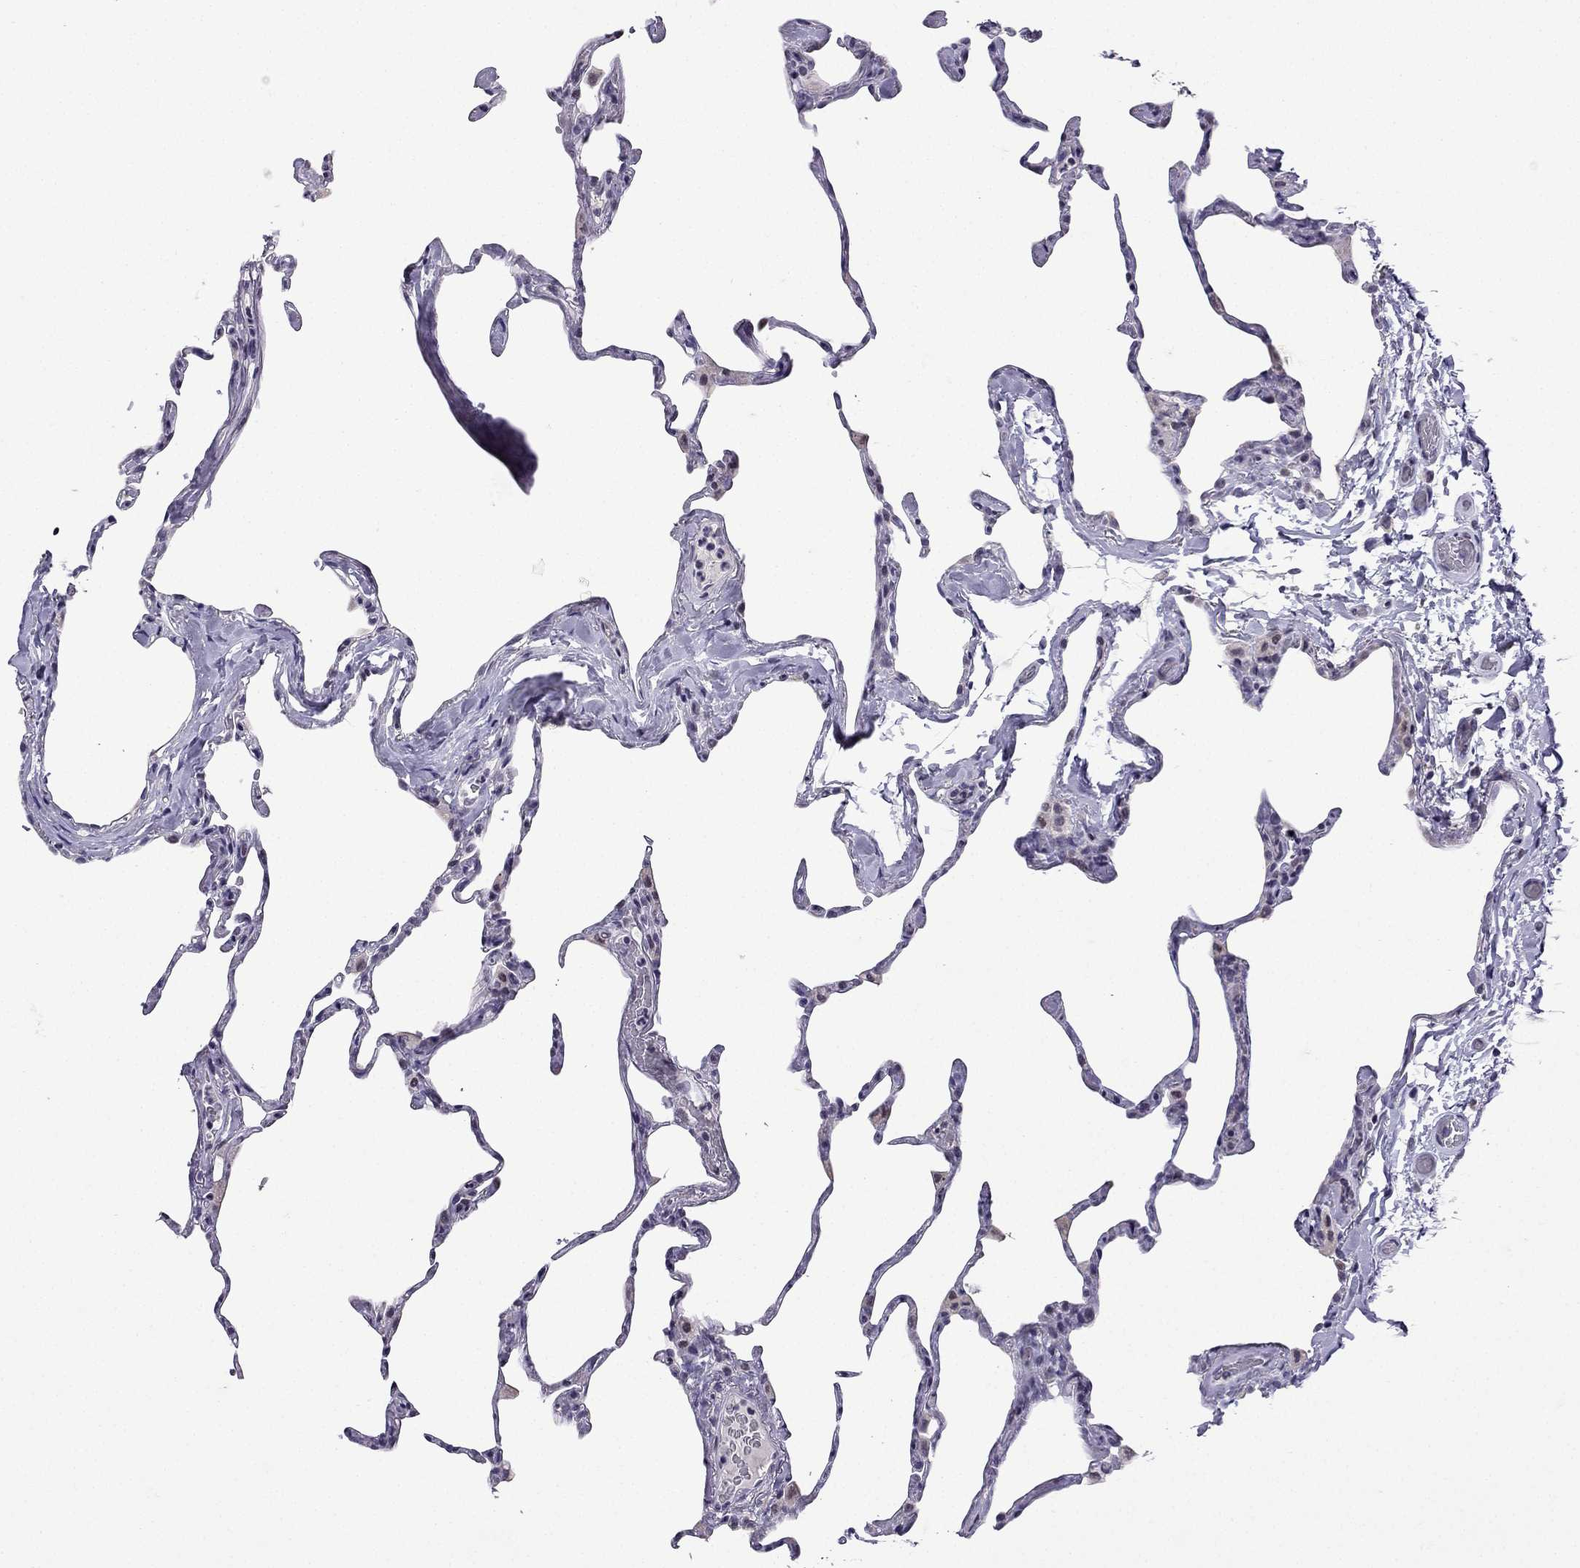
{"staining": {"intensity": "negative", "quantity": "none", "location": "none"}, "tissue": "lung", "cell_type": "Alveolar cells", "image_type": "normal", "snomed": [{"axis": "morphology", "description": "Normal tissue, NOS"}, {"axis": "topography", "description": "Lung"}], "caption": "This is an immunohistochemistry image of normal lung. There is no expression in alveolar cells.", "gene": "TTN", "patient": {"sex": "male", "age": 65}}